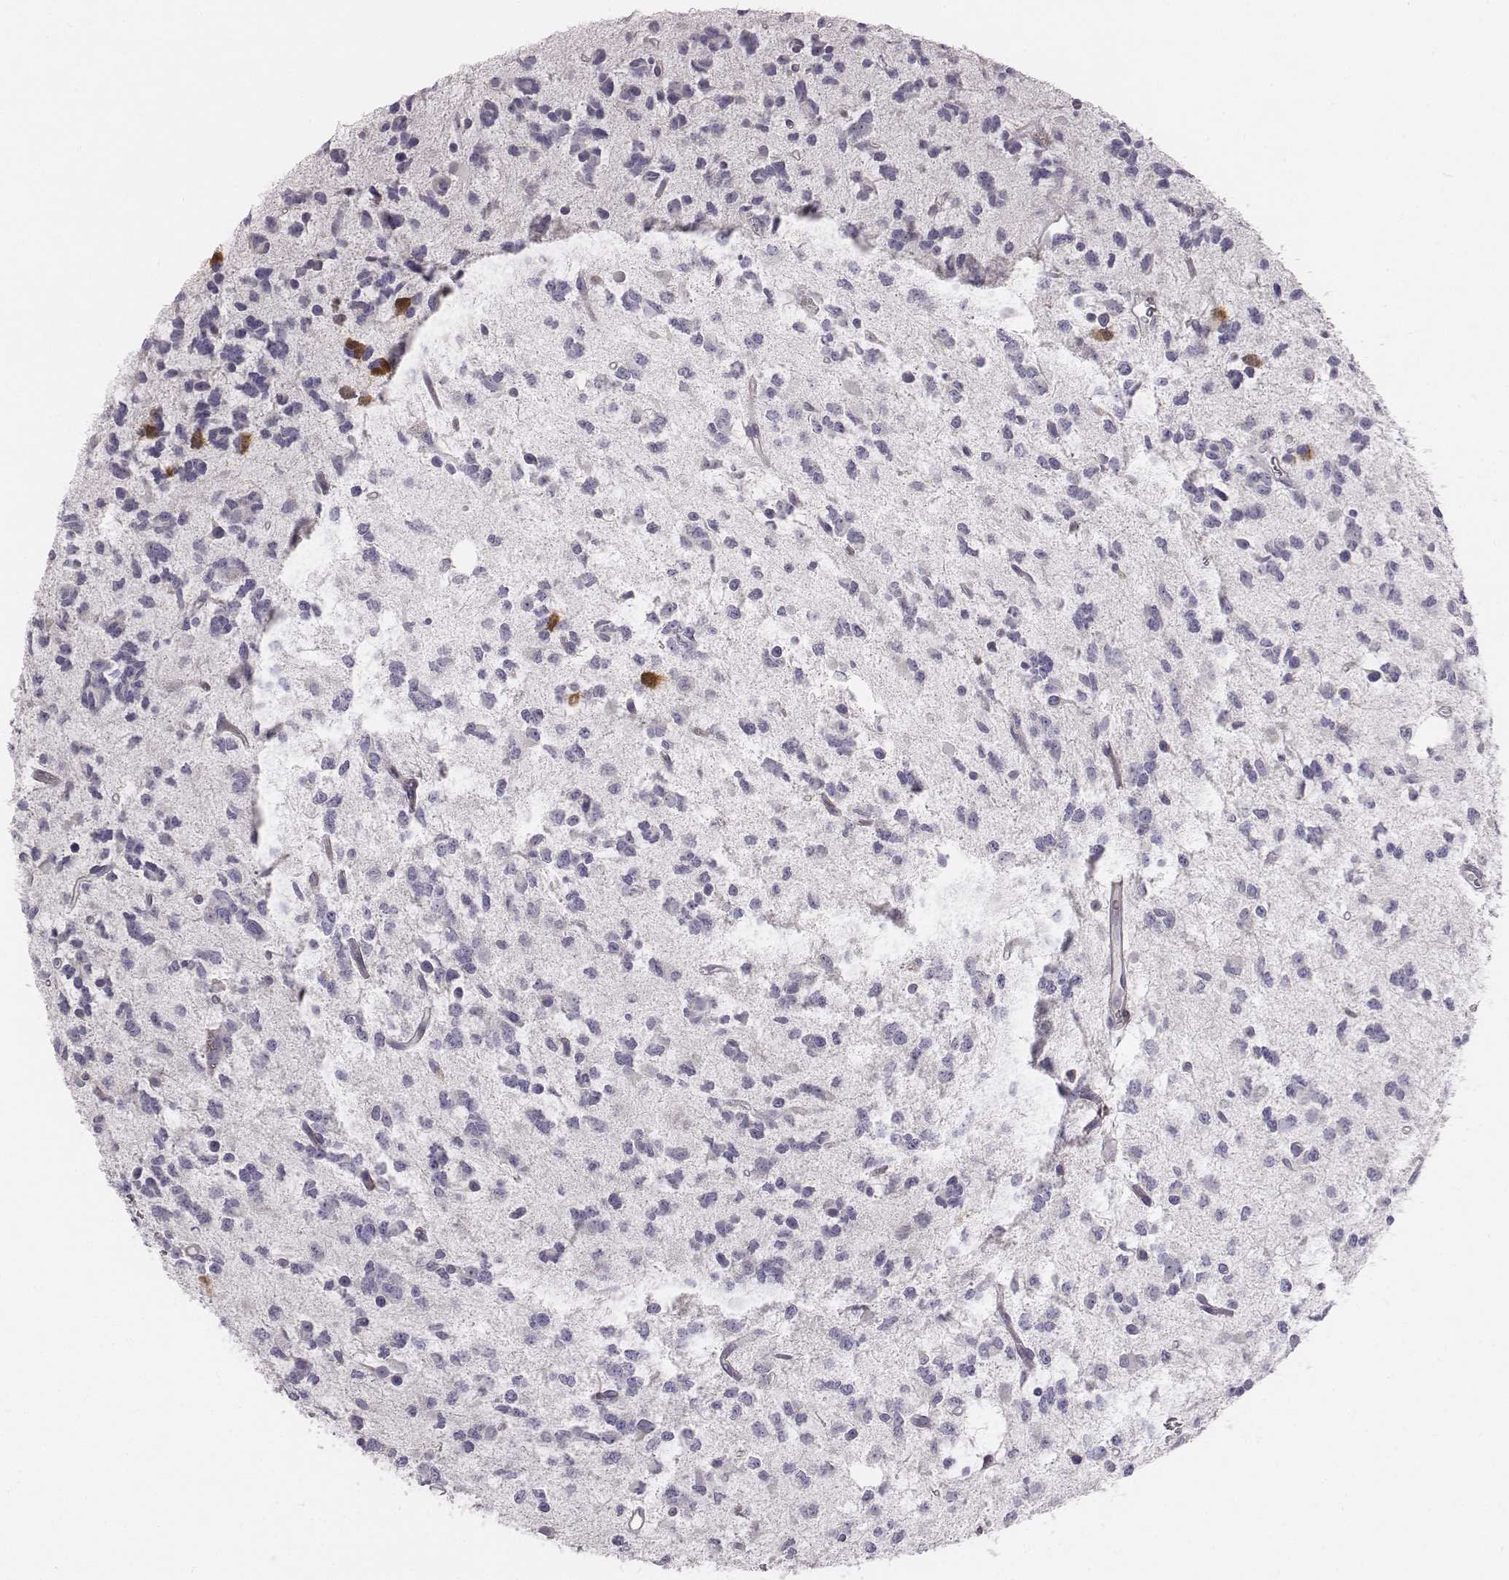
{"staining": {"intensity": "negative", "quantity": "none", "location": "none"}, "tissue": "glioma", "cell_type": "Tumor cells", "image_type": "cancer", "snomed": [{"axis": "morphology", "description": "Glioma, malignant, Low grade"}, {"axis": "topography", "description": "Brain"}], "caption": "Glioma stained for a protein using IHC exhibits no expression tumor cells.", "gene": "PBK", "patient": {"sex": "female", "age": 45}}